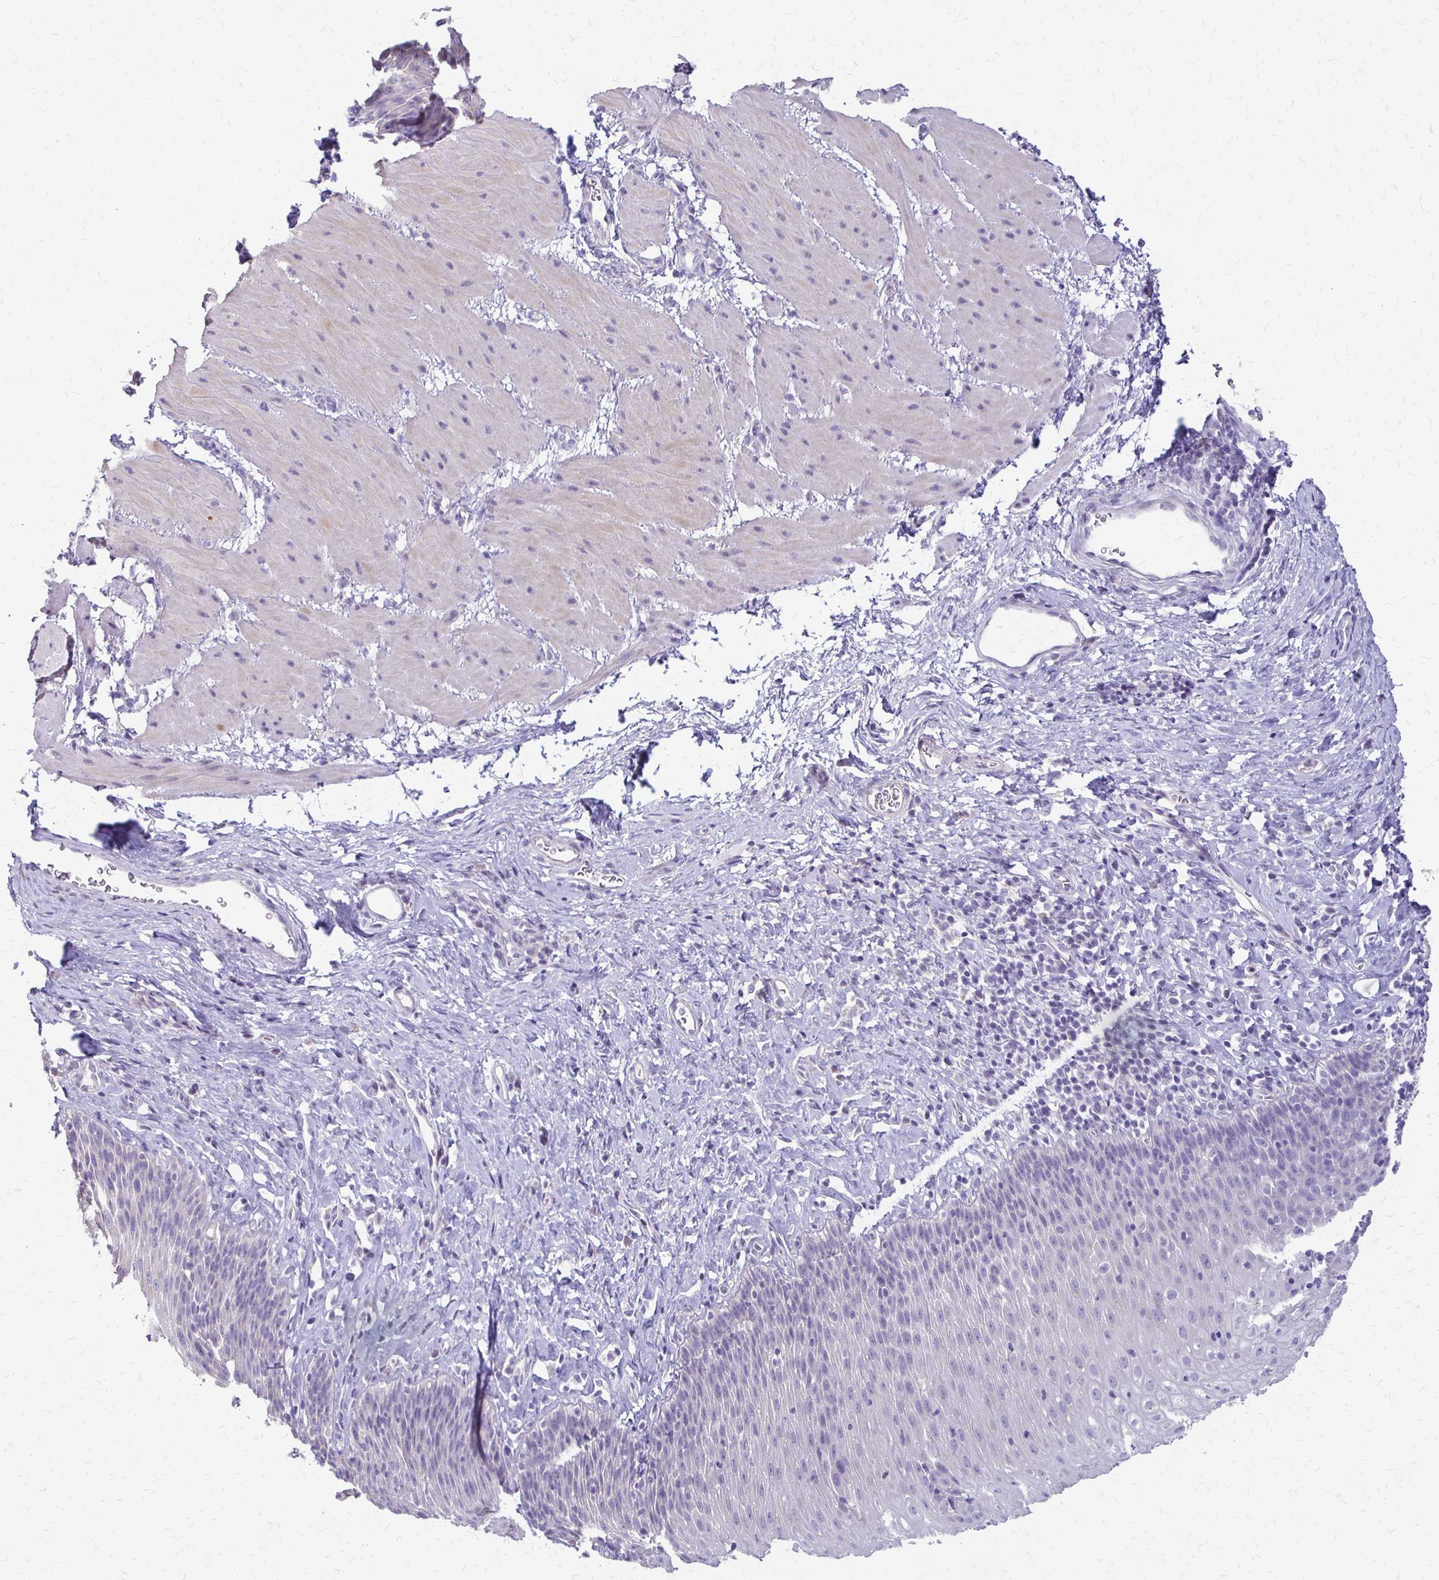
{"staining": {"intensity": "weak", "quantity": "25%-75%", "location": "cytoplasmic/membranous"}, "tissue": "esophagus", "cell_type": "Squamous epithelial cells", "image_type": "normal", "snomed": [{"axis": "morphology", "description": "Normal tissue, NOS"}, {"axis": "topography", "description": "Esophagus"}], "caption": "This micrograph exhibits immunohistochemistry staining of normal esophagus, with low weak cytoplasmic/membranous expression in about 25%-75% of squamous epithelial cells.", "gene": "ALPG", "patient": {"sex": "female", "age": 61}}